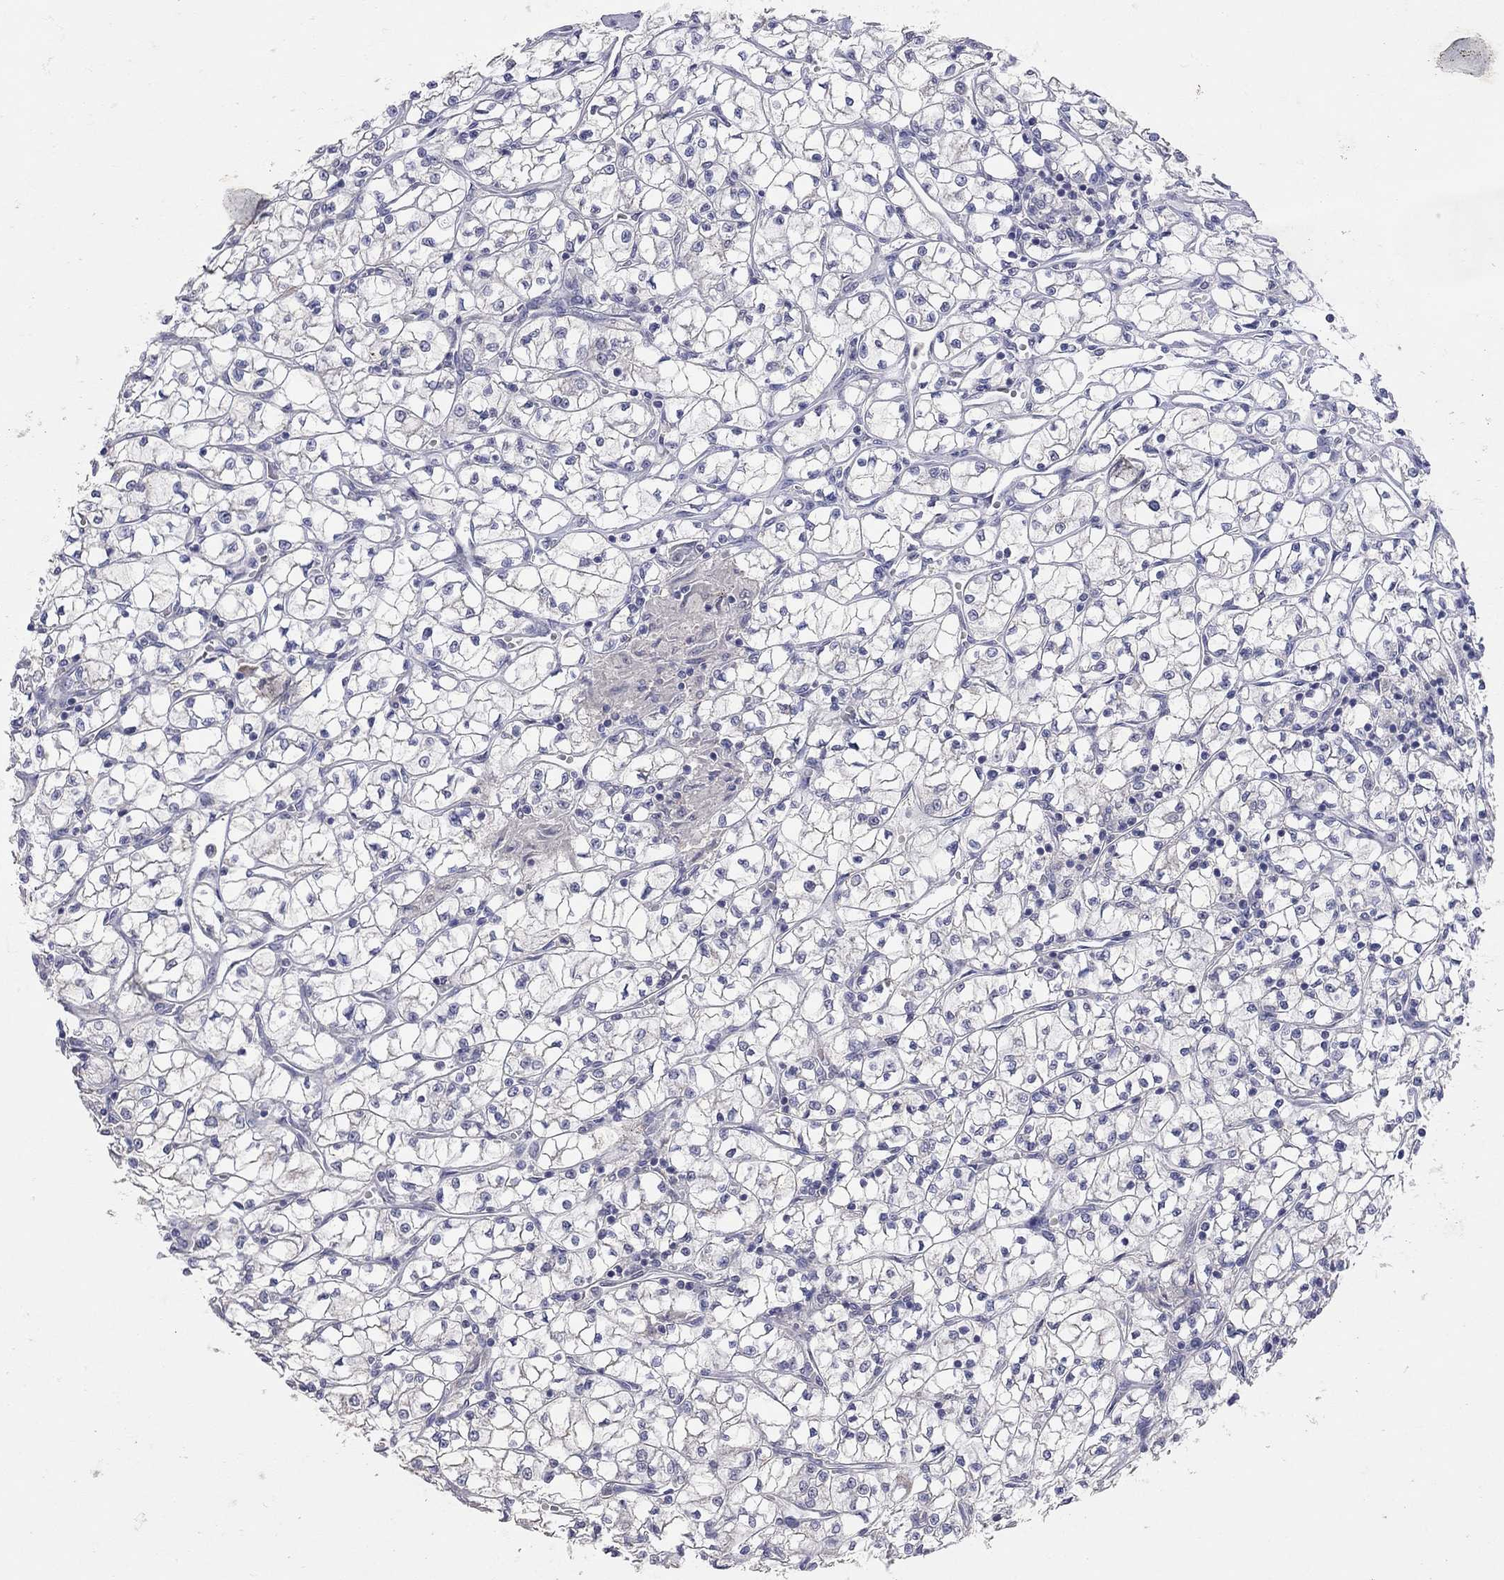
{"staining": {"intensity": "negative", "quantity": "none", "location": "none"}, "tissue": "renal cancer", "cell_type": "Tumor cells", "image_type": "cancer", "snomed": [{"axis": "morphology", "description": "Adenocarcinoma, NOS"}, {"axis": "topography", "description": "Kidney"}], "caption": "Protein analysis of renal cancer reveals no significant positivity in tumor cells. (Brightfield microscopy of DAB IHC at high magnification).", "gene": "MMP13", "patient": {"sex": "female", "age": 64}}